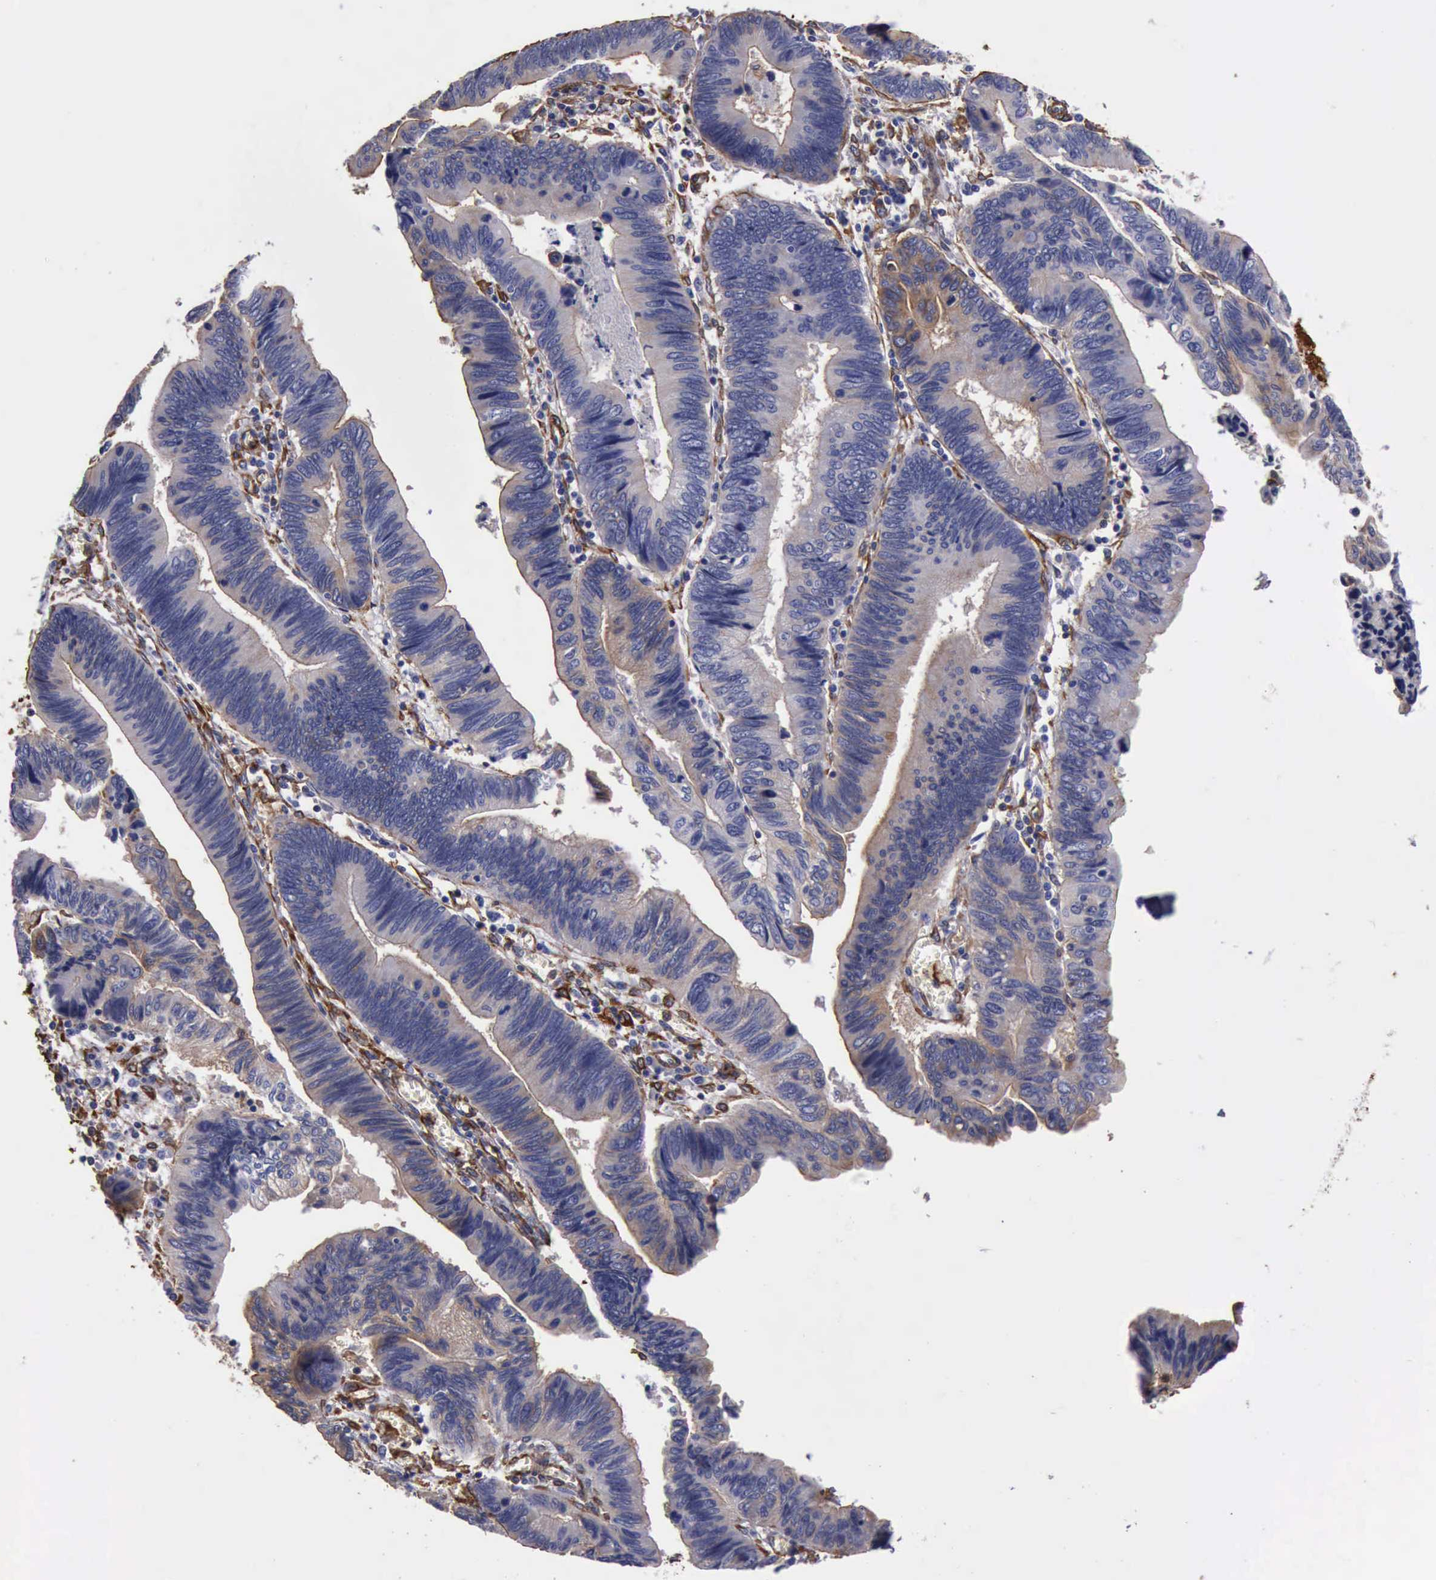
{"staining": {"intensity": "weak", "quantity": "25%-75%", "location": "cytoplasmic/membranous"}, "tissue": "pancreatic cancer", "cell_type": "Tumor cells", "image_type": "cancer", "snomed": [{"axis": "morphology", "description": "Adenocarcinoma, NOS"}, {"axis": "topography", "description": "Pancreas"}], "caption": "Tumor cells reveal low levels of weak cytoplasmic/membranous staining in about 25%-75% of cells in pancreatic cancer. Using DAB (3,3'-diaminobenzidine) (brown) and hematoxylin (blue) stains, captured at high magnification using brightfield microscopy.", "gene": "FLNA", "patient": {"sex": "female", "age": 70}}